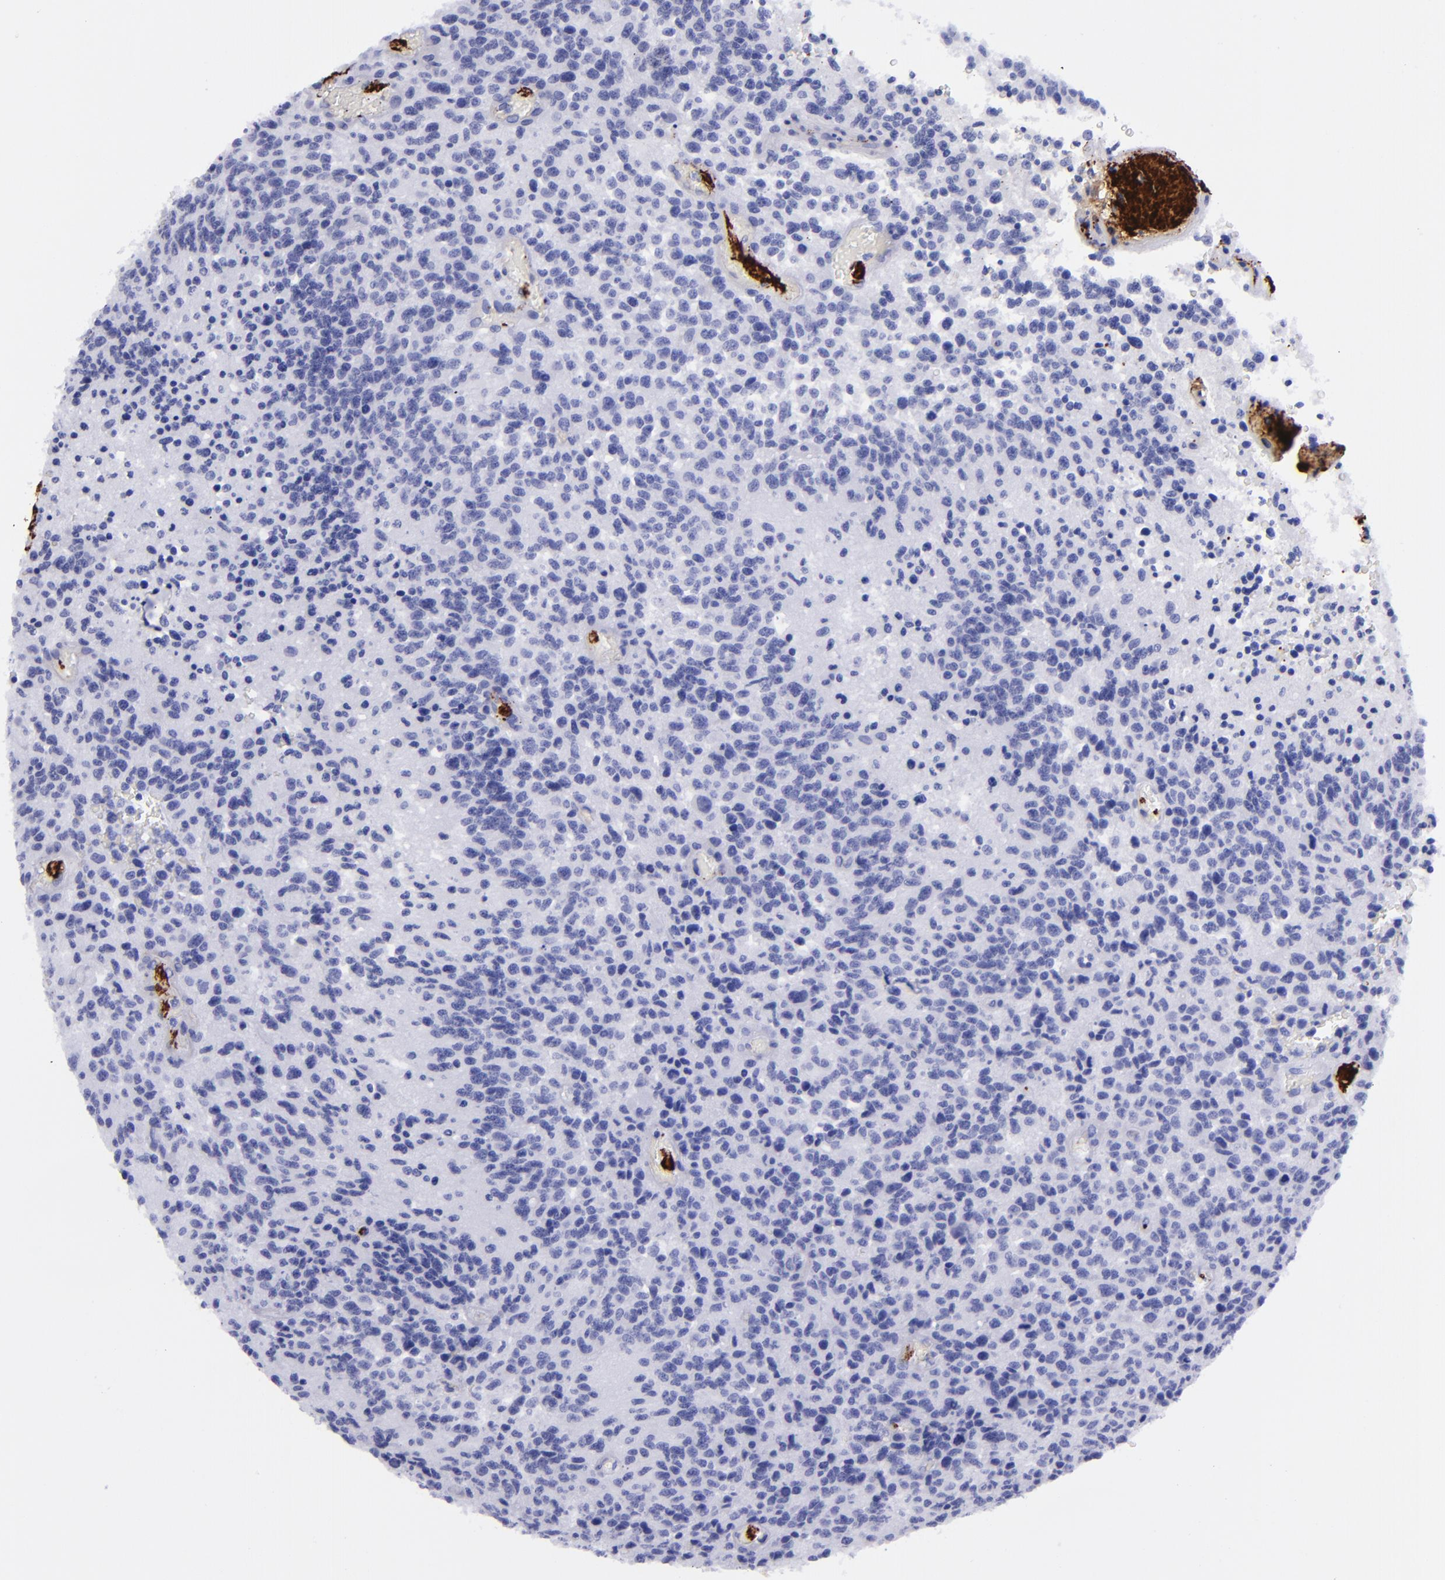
{"staining": {"intensity": "negative", "quantity": "none", "location": "none"}, "tissue": "glioma", "cell_type": "Tumor cells", "image_type": "cancer", "snomed": [{"axis": "morphology", "description": "Glioma, malignant, High grade"}, {"axis": "topography", "description": "Brain"}], "caption": "Micrograph shows no significant protein expression in tumor cells of malignant glioma (high-grade).", "gene": "EFCAB13", "patient": {"sex": "male", "age": 36}}